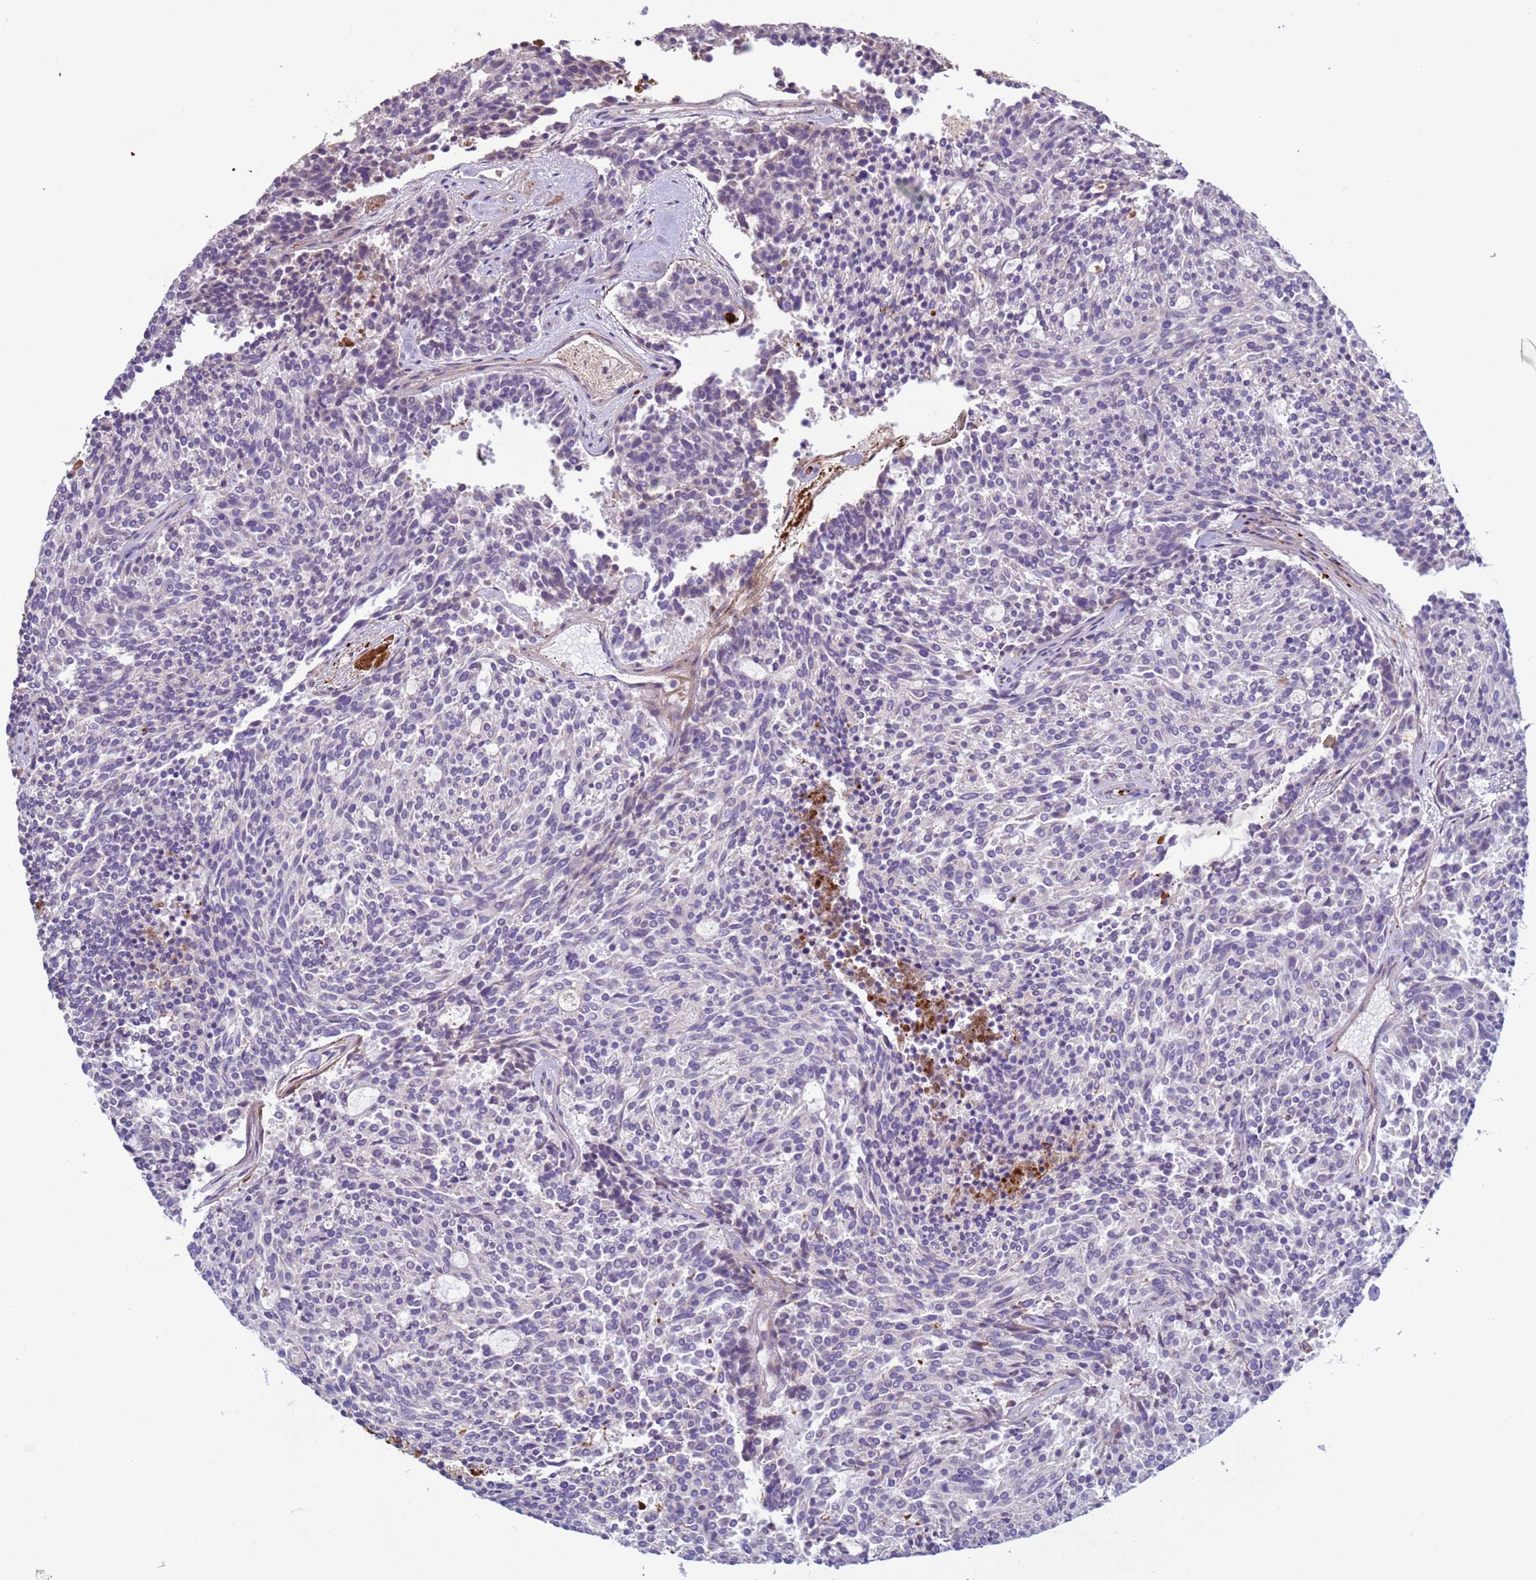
{"staining": {"intensity": "negative", "quantity": "none", "location": "none"}, "tissue": "carcinoid", "cell_type": "Tumor cells", "image_type": "cancer", "snomed": [{"axis": "morphology", "description": "Carcinoid, malignant, NOS"}, {"axis": "topography", "description": "Pancreas"}], "caption": "The histopathology image reveals no staining of tumor cells in carcinoid.", "gene": "TRIM51", "patient": {"sex": "female", "age": 54}}